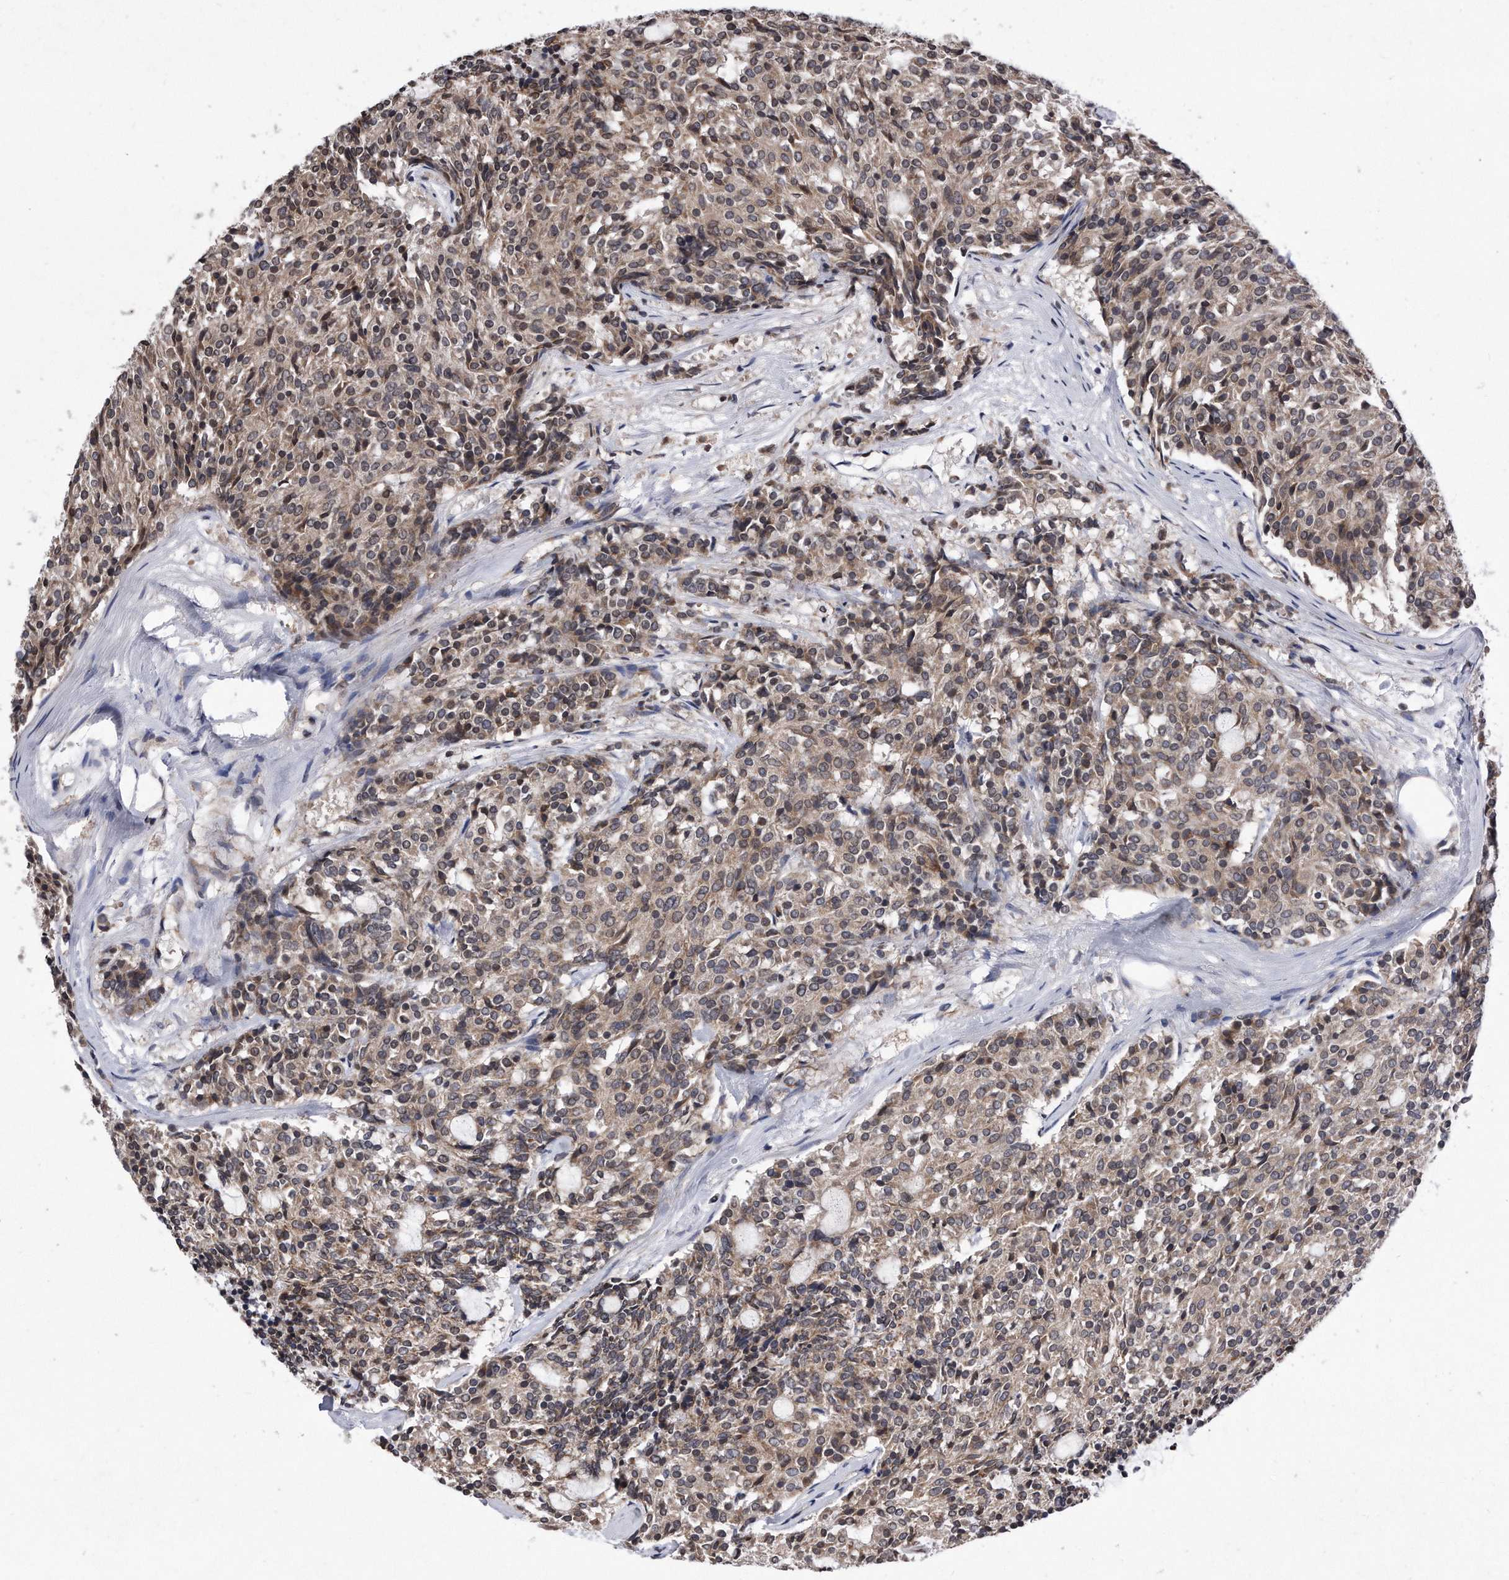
{"staining": {"intensity": "weak", "quantity": ">75%", "location": "cytoplasmic/membranous"}, "tissue": "carcinoid", "cell_type": "Tumor cells", "image_type": "cancer", "snomed": [{"axis": "morphology", "description": "Carcinoid, malignant, NOS"}, {"axis": "topography", "description": "Pancreas"}], "caption": "Immunohistochemical staining of human carcinoid (malignant) shows low levels of weak cytoplasmic/membranous protein staining in approximately >75% of tumor cells.", "gene": "DAB1", "patient": {"sex": "female", "age": 54}}